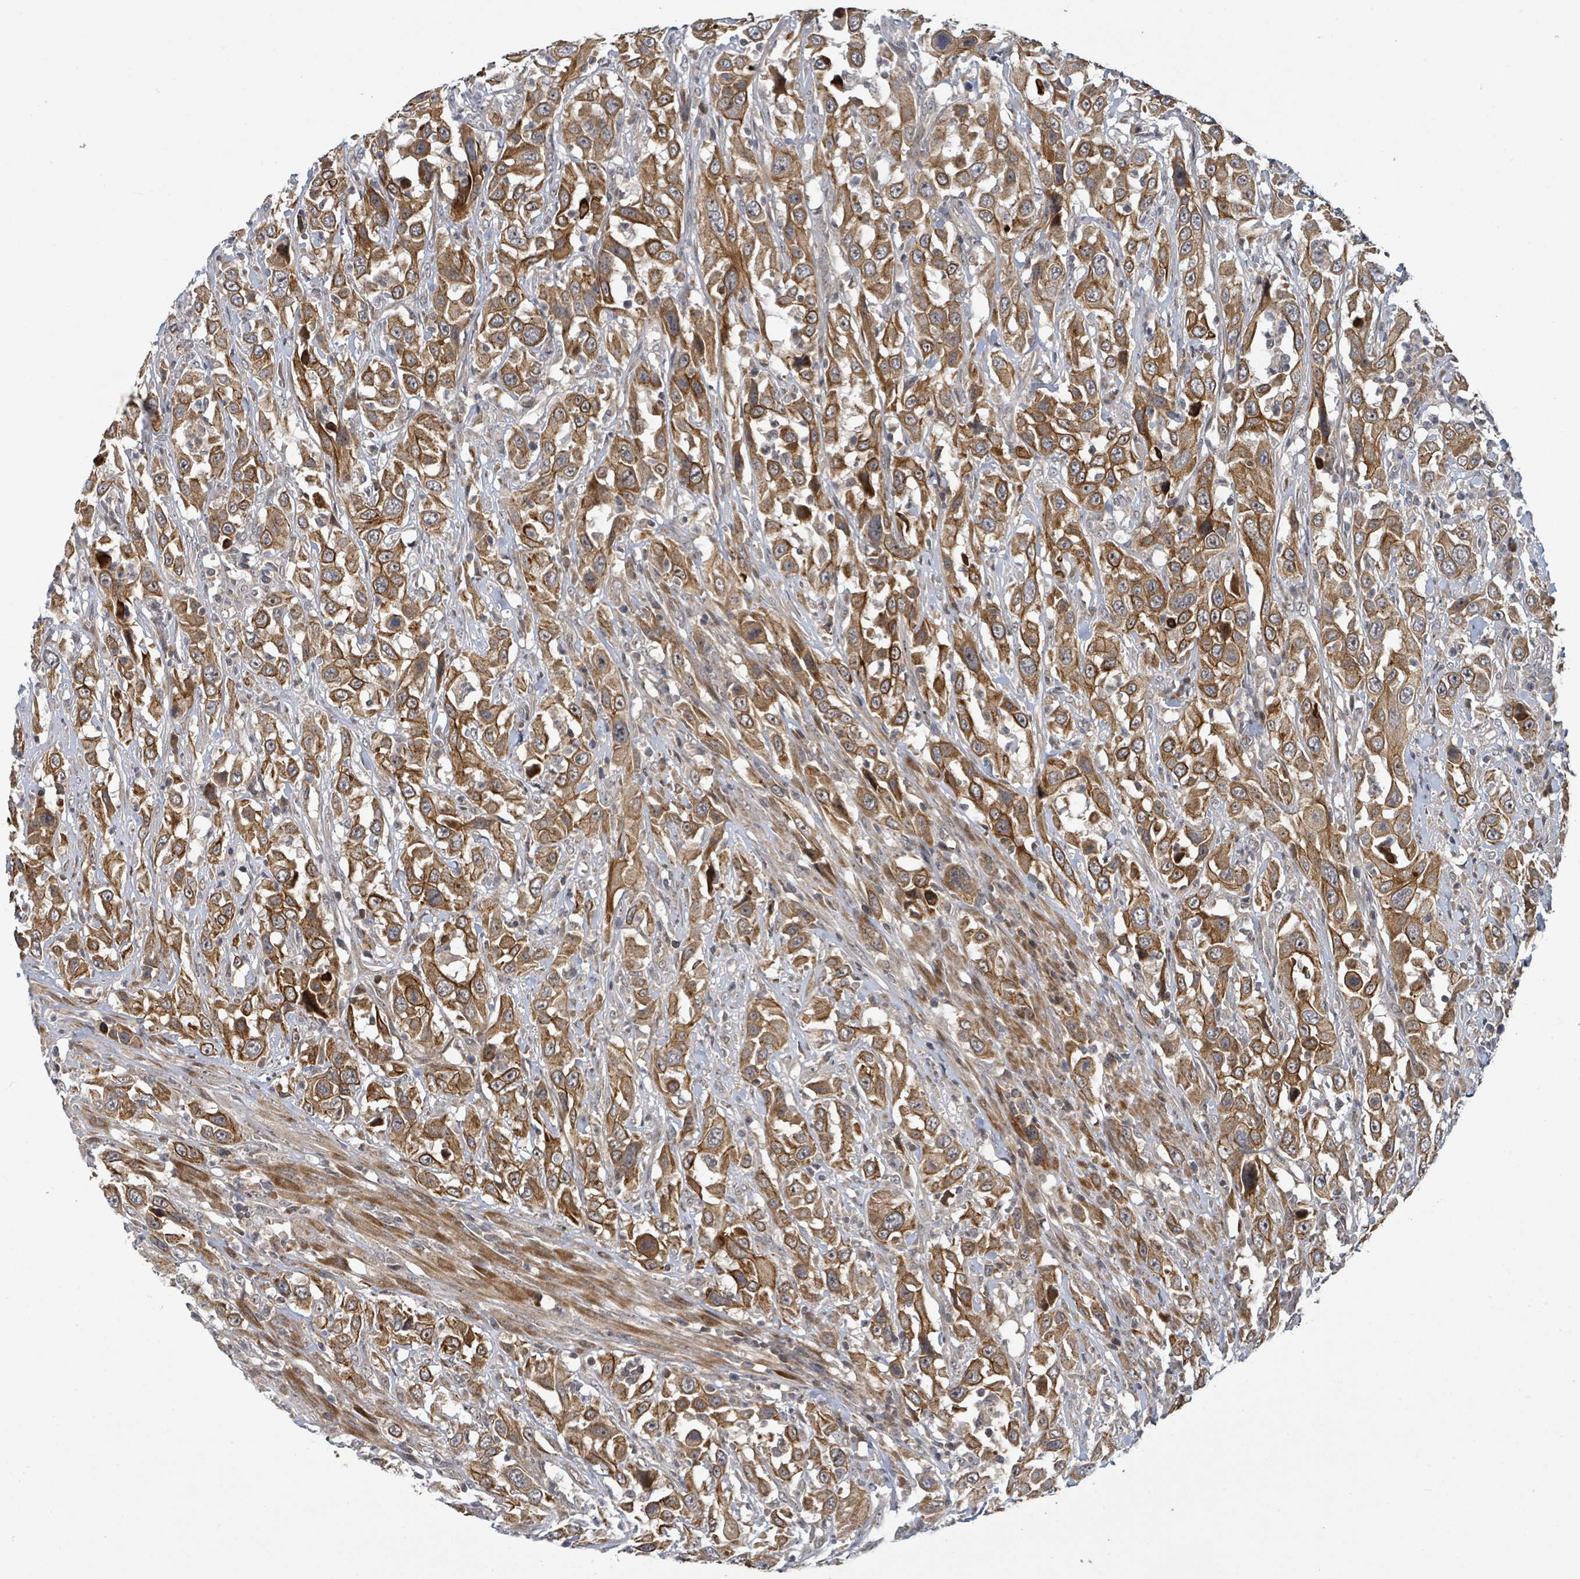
{"staining": {"intensity": "strong", "quantity": ">75%", "location": "cytoplasmic/membranous"}, "tissue": "urothelial cancer", "cell_type": "Tumor cells", "image_type": "cancer", "snomed": [{"axis": "morphology", "description": "Urothelial carcinoma, High grade"}, {"axis": "topography", "description": "Urinary bladder"}], "caption": "Protein staining reveals strong cytoplasmic/membranous positivity in approximately >75% of tumor cells in high-grade urothelial carcinoma.", "gene": "ITGA11", "patient": {"sex": "male", "age": 61}}